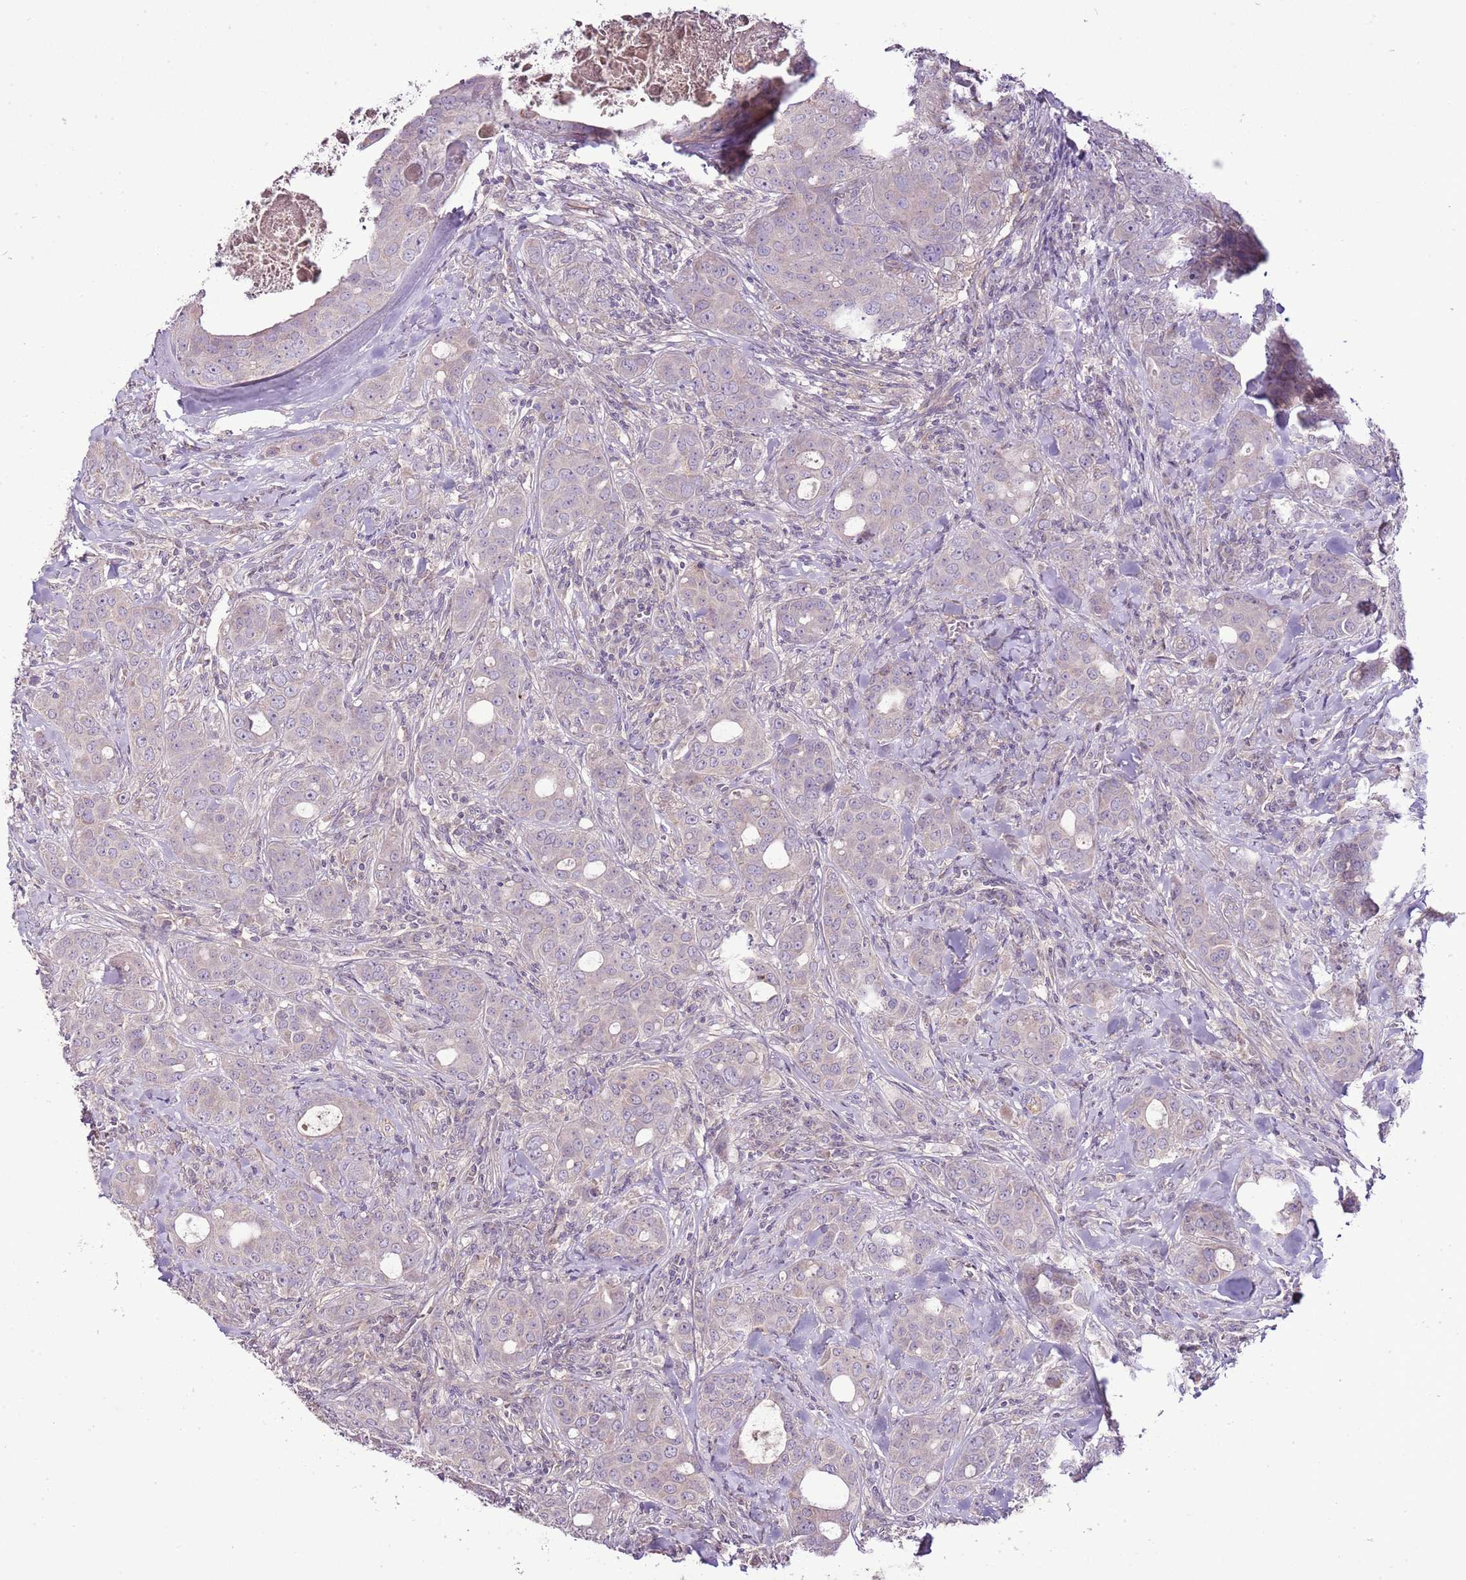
{"staining": {"intensity": "negative", "quantity": "none", "location": "none"}, "tissue": "breast cancer", "cell_type": "Tumor cells", "image_type": "cancer", "snomed": [{"axis": "morphology", "description": "Duct carcinoma"}, {"axis": "topography", "description": "Breast"}], "caption": "The photomicrograph shows no staining of tumor cells in breast cancer.", "gene": "CMKLR1", "patient": {"sex": "female", "age": 43}}